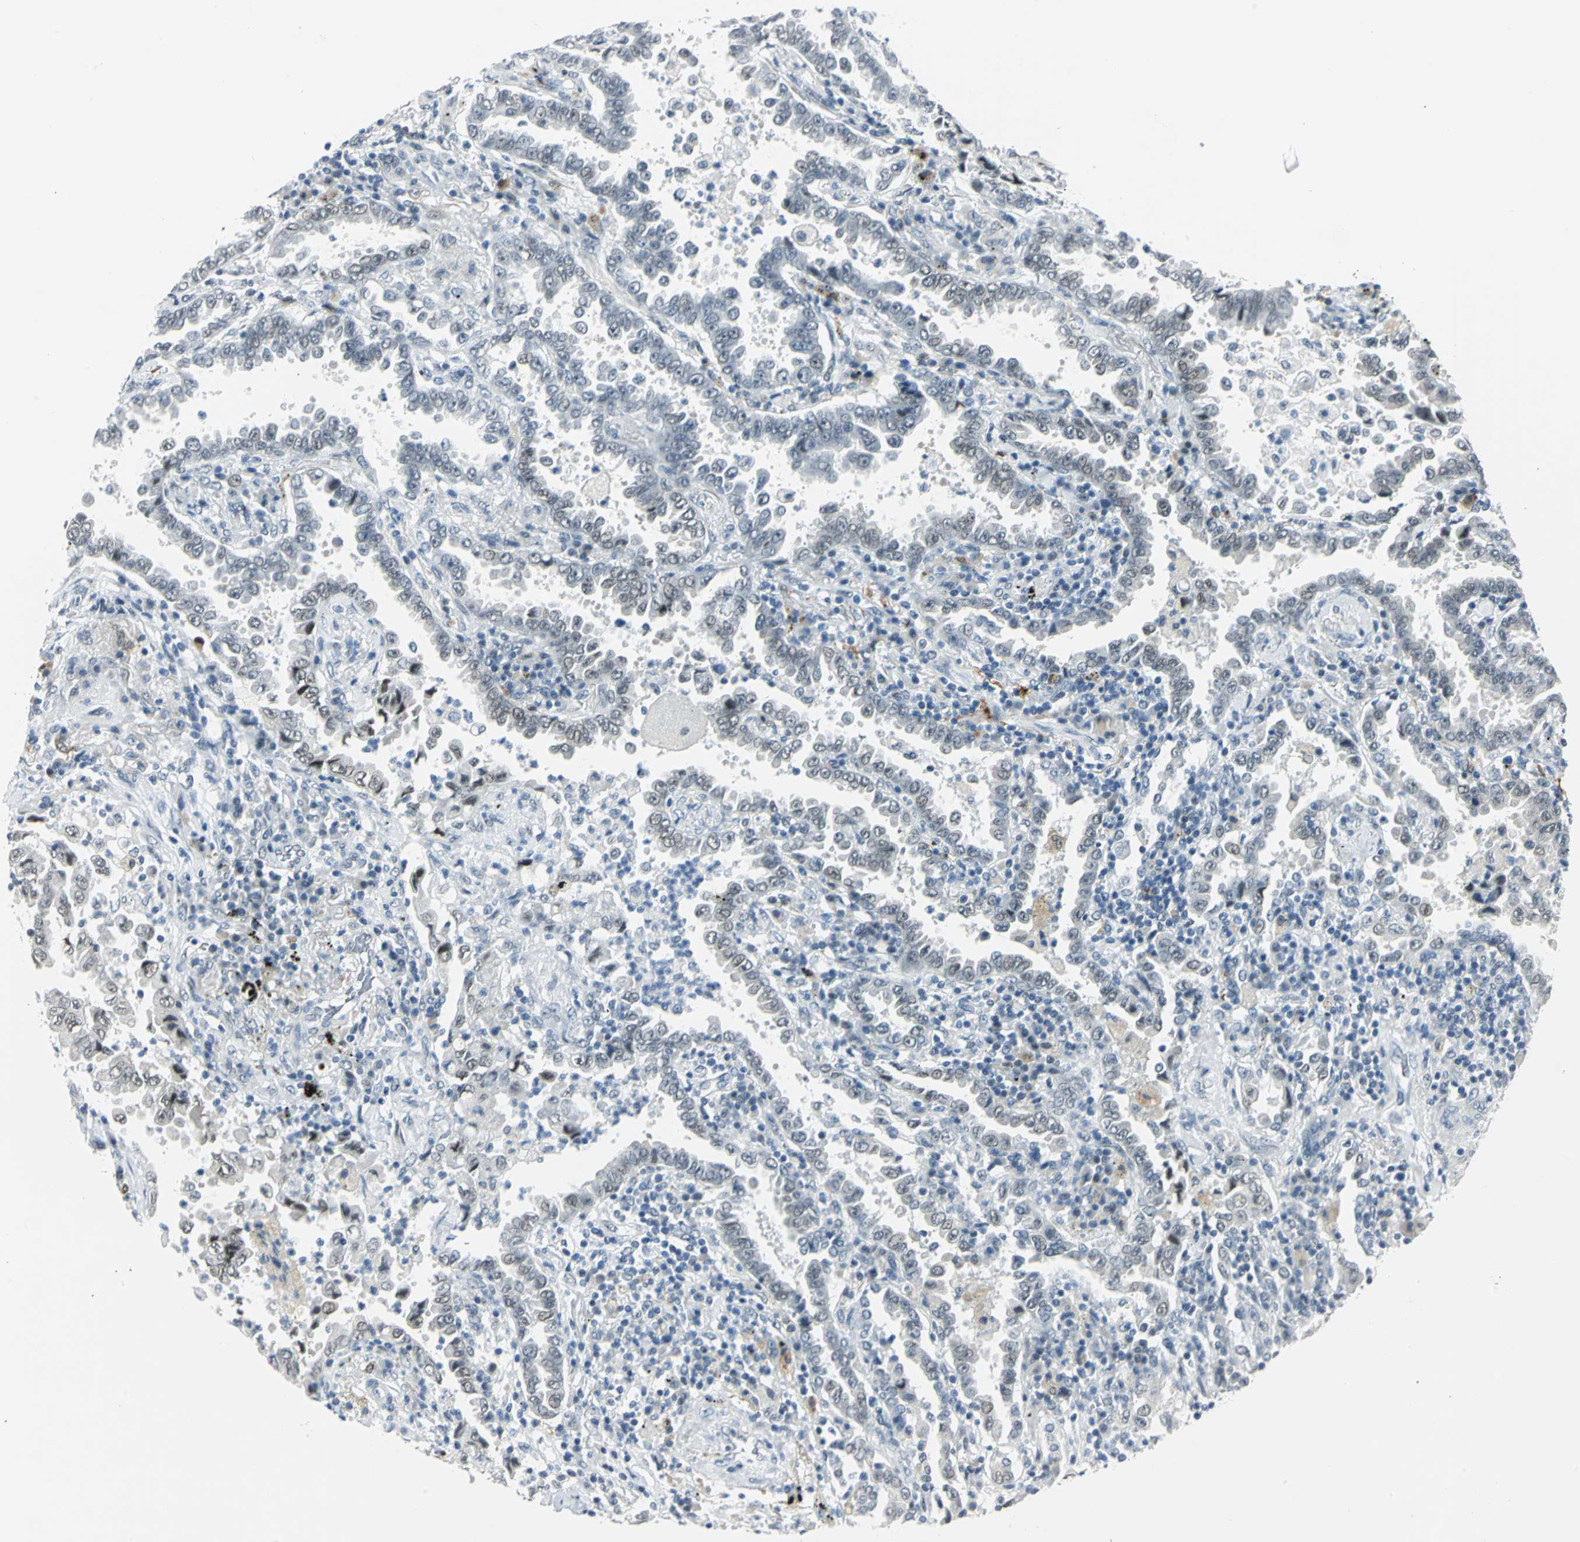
{"staining": {"intensity": "weak", "quantity": "<25%", "location": "nuclear"}, "tissue": "lung cancer", "cell_type": "Tumor cells", "image_type": "cancer", "snomed": [{"axis": "morphology", "description": "Normal tissue, NOS"}, {"axis": "morphology", "description": "Inflammation, NOS"}, {"axis": "morphology", "description": "Adenocarcinoma, NOS"}, {"axis": "topography", "description": "Lung"}], "caption": "Human lung cancer stained for a protein using immunohistochemistry exhibits no positivity in tumor cells.", "gene": "MTMR10", "patient": {"sex": "female", "age": 64}}